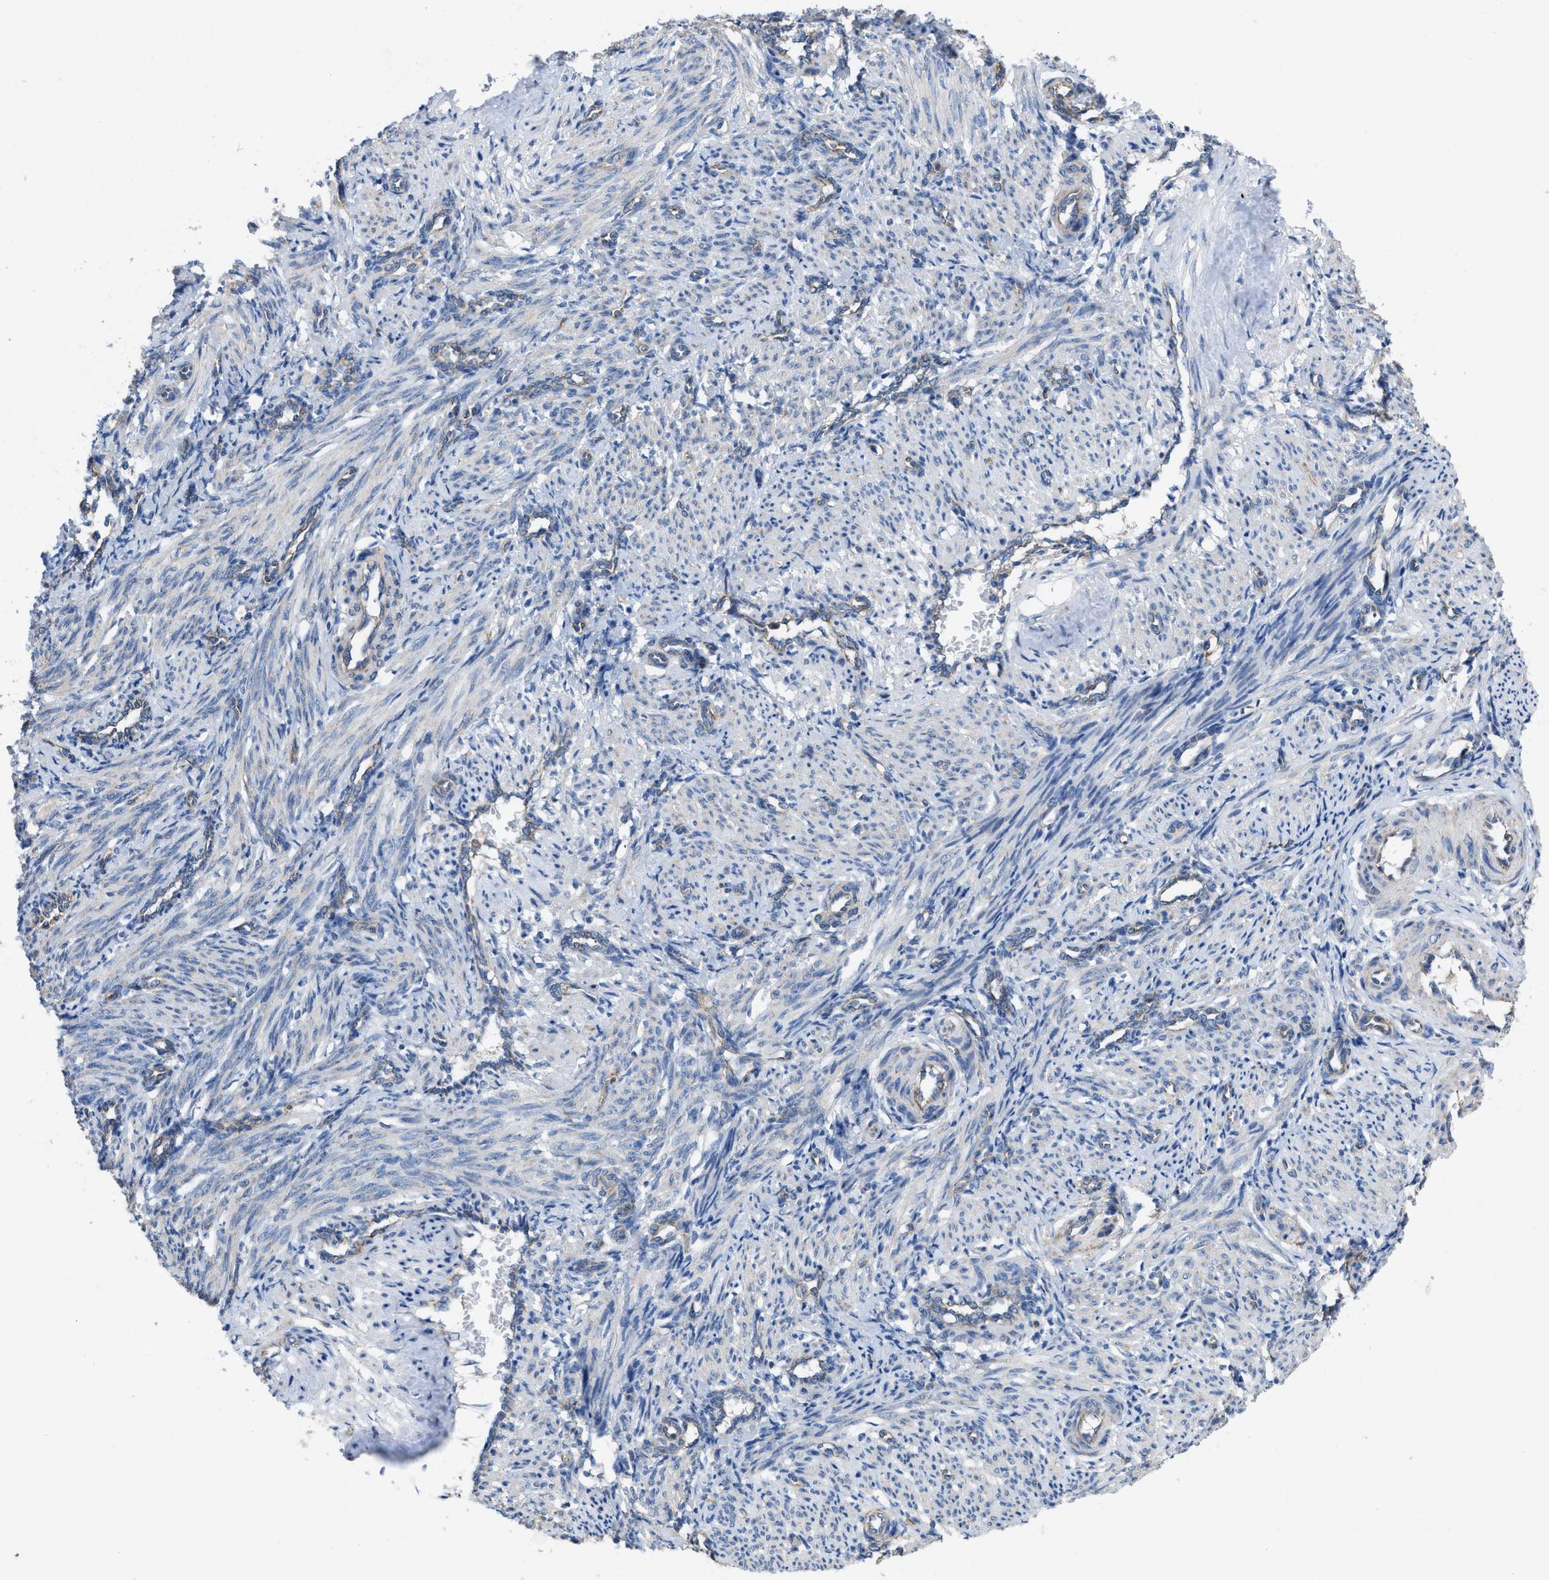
{"staining": {"intensity": "negative", "quantity": "none", "location": "none"}, "tissue": "smooth muscle", "cell_type": "Smooth muscle cells", "image_type": "normal", "snomed": [{"axis": "morphology", "description": "Normal tissue, NOS"}, {"axis": "topography", "description": "Endometrium"}], "caption": "This is an IHC histopathology image of benign human smooth muscle. There is no staining in smooth muscle cells.", "gene": "DOLPP1", "patient": {"sex": "female", "age": 33}}